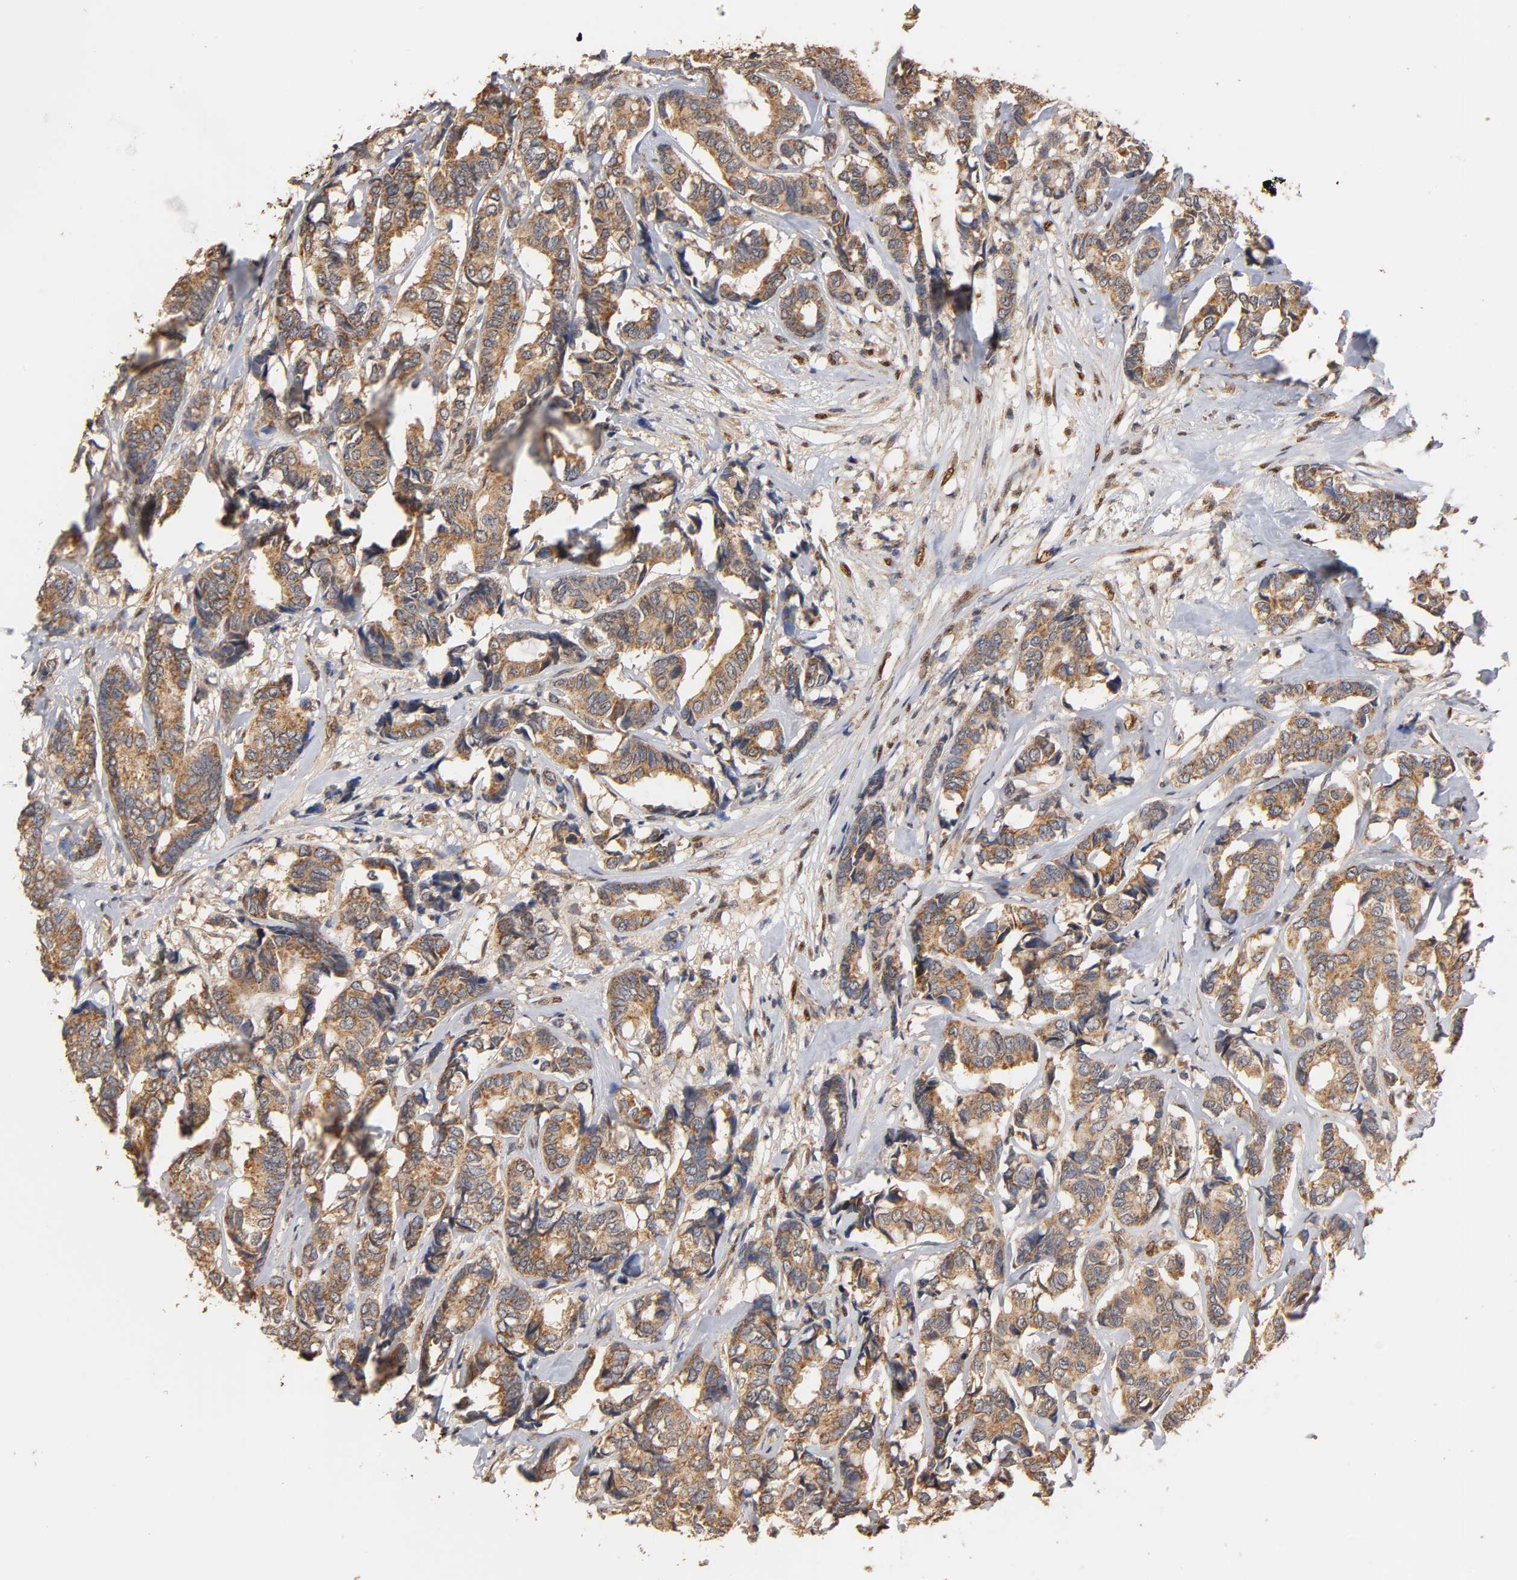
{"staining": {"intensity": "moderate", "quantity": ">75%", "location": "cytoplasmic/membranous"}, "tissue": "breast cancer", "cell_type": "Tumor cells", "image_type": "cancer", "snomed": [{"axis": "morphology", "description": "Duct carcinoma"}, {"axis": "topography", "description": "Breast"}], "caption": "Protein analysis of infiltrating ductal carcinoma (breast) tissue exhibits moderate cytoplasmic/membranous staining in about >75% of tumor cells.", "gene": "PKN1", "patient": {"sex": "female", "age": 87}}